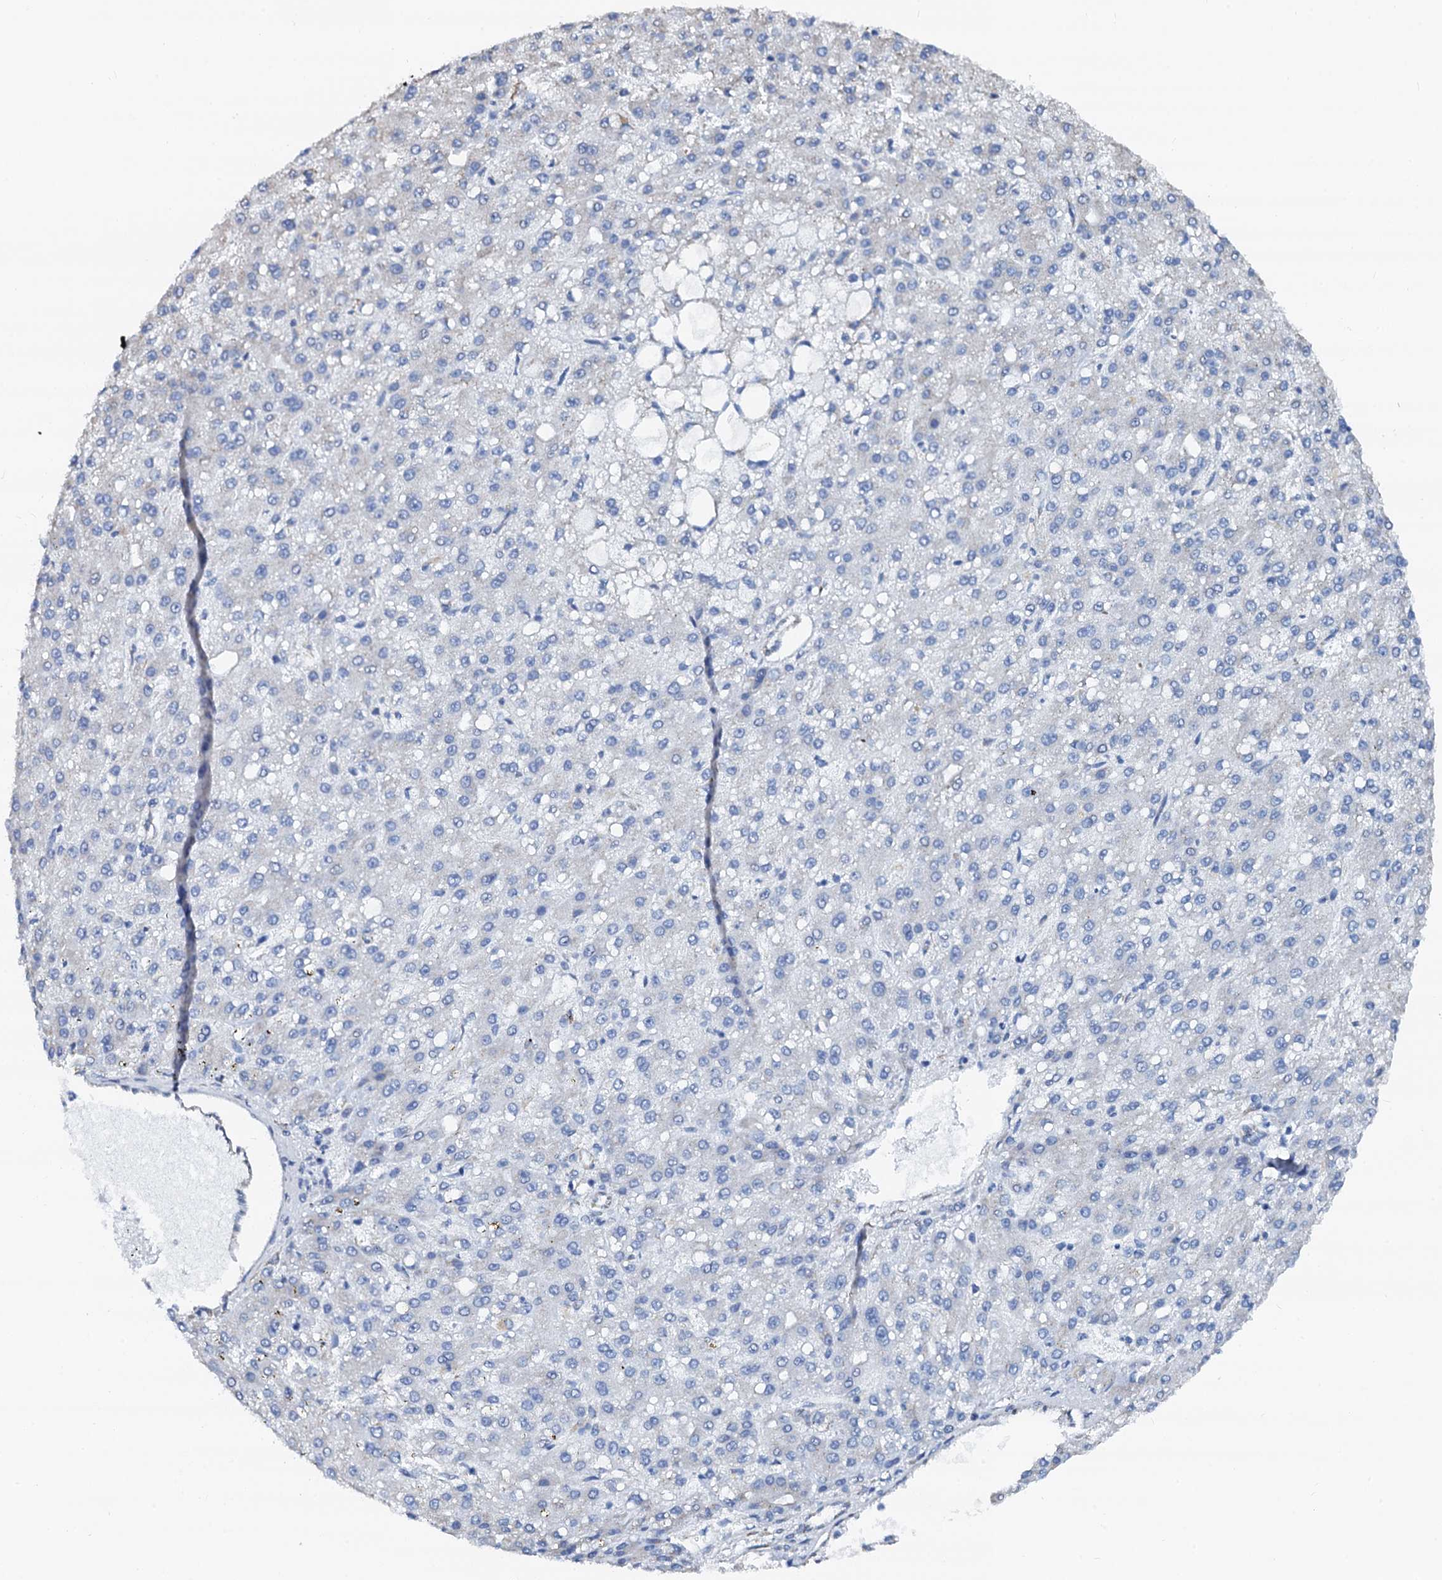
{"staining": {"intensity": "negative", "quantity": "none", "location": "none"}, "tissue": "liver cancer", "cell_type": "Tumor cells", "image_type": "cancer", "snomed": [{"axis": "morphology", "description": "Carcinoma, Hepatocellular, NOS"}, {"axis": "topography", "description": "Liver"}], "caption": "There is no significant positivity in tumor cells of liver cancer (hepatocellular carcinoma).", "gene": "AKAP3", "patient": {"sex": "male", "age": 67}}